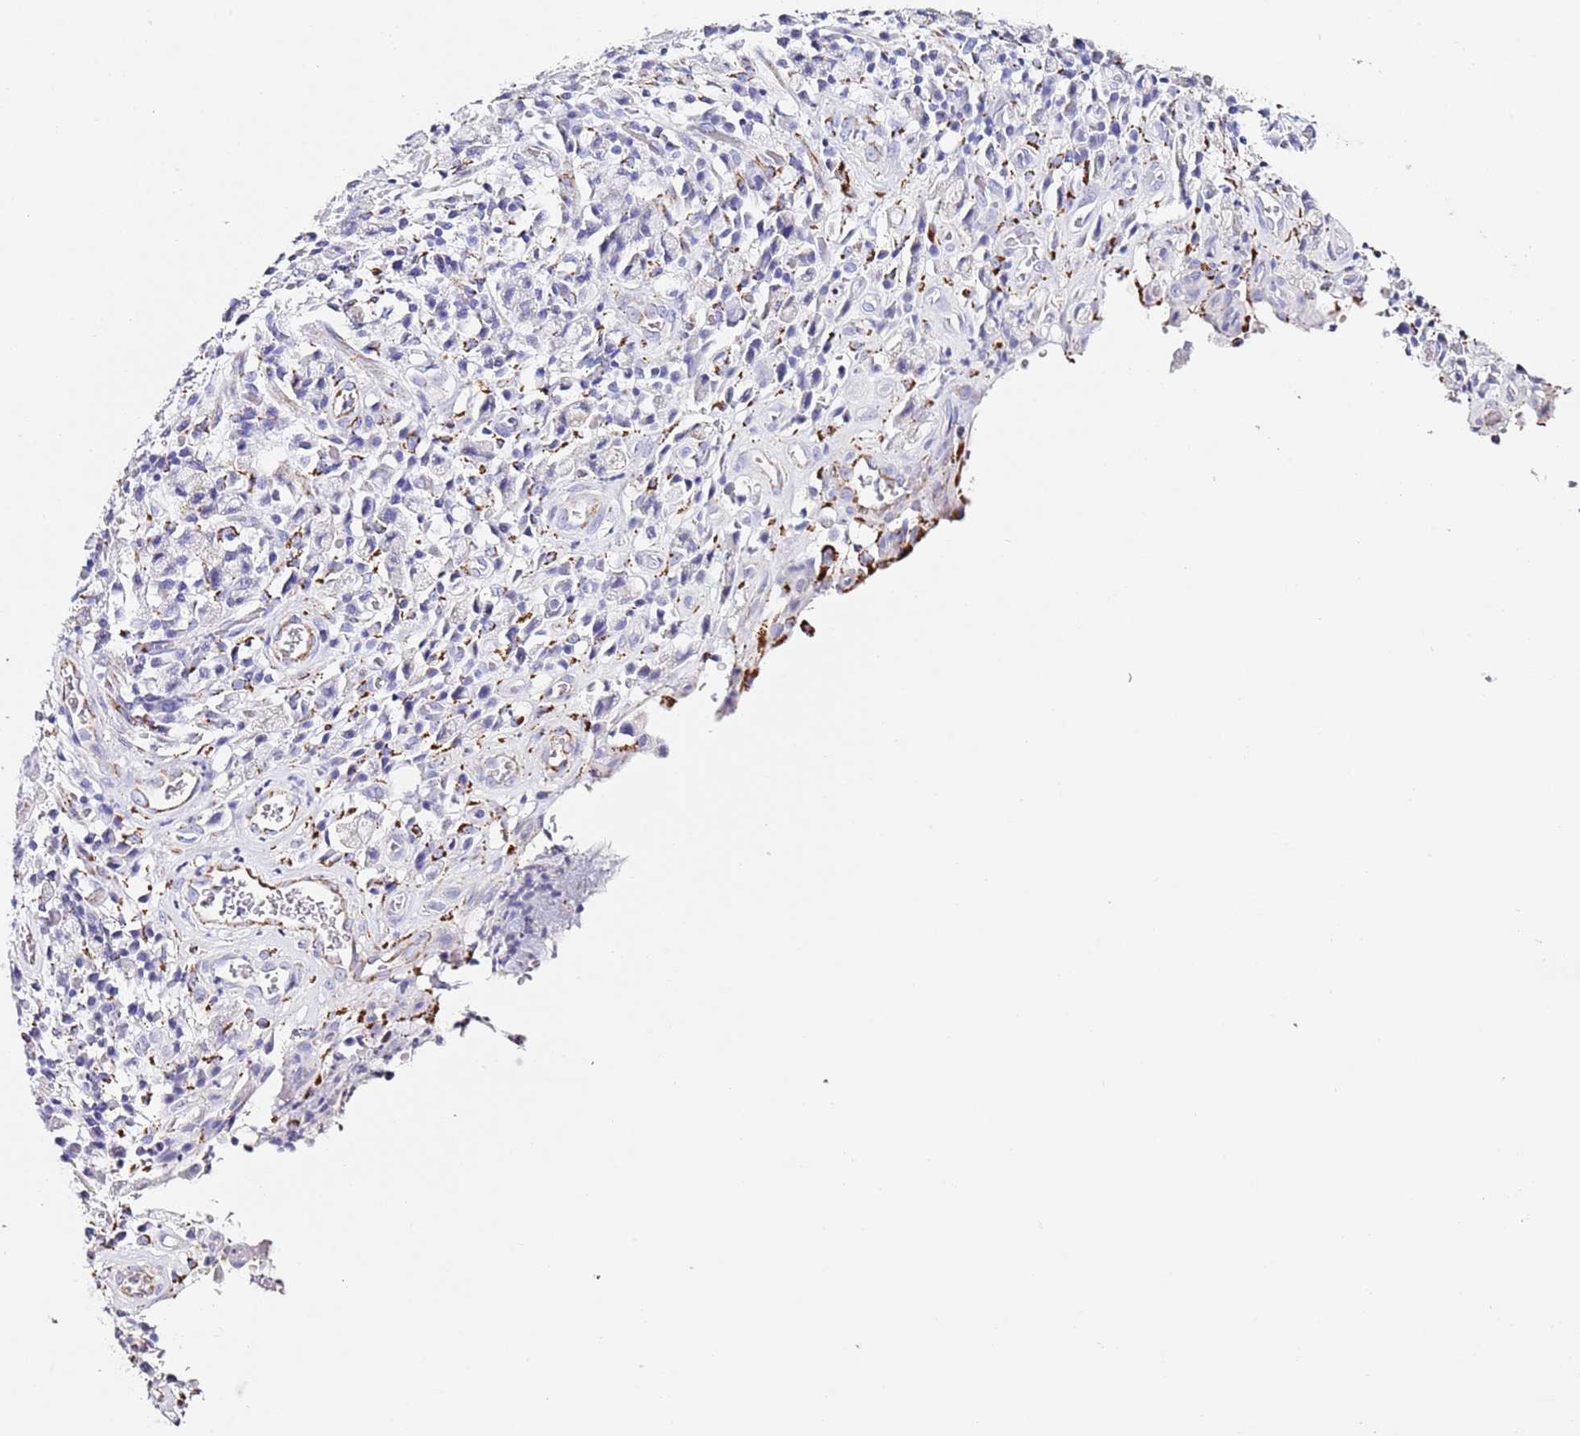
{"staining": {"intensity": "negative", "quantity": "none", "location": "none"}, "tissue": "stomach cancer", "cell_type": "Tumor cells", "image_type": "cancer", "snomed": [{"axis": "morphology", "description": "Adenocarcinoma, NOS"}, {"axis": "topography", "description": "Stomach"}], "caption": "This photomicrograph is of stomach cancer (adenocarcinoma) stained with IHC to label a protein in brown with the nuclei are counter-stained blue. There is no positivity in tumor cells.", "gene": "PTBP2", "patient": {"sex": "male", "age": 77}}